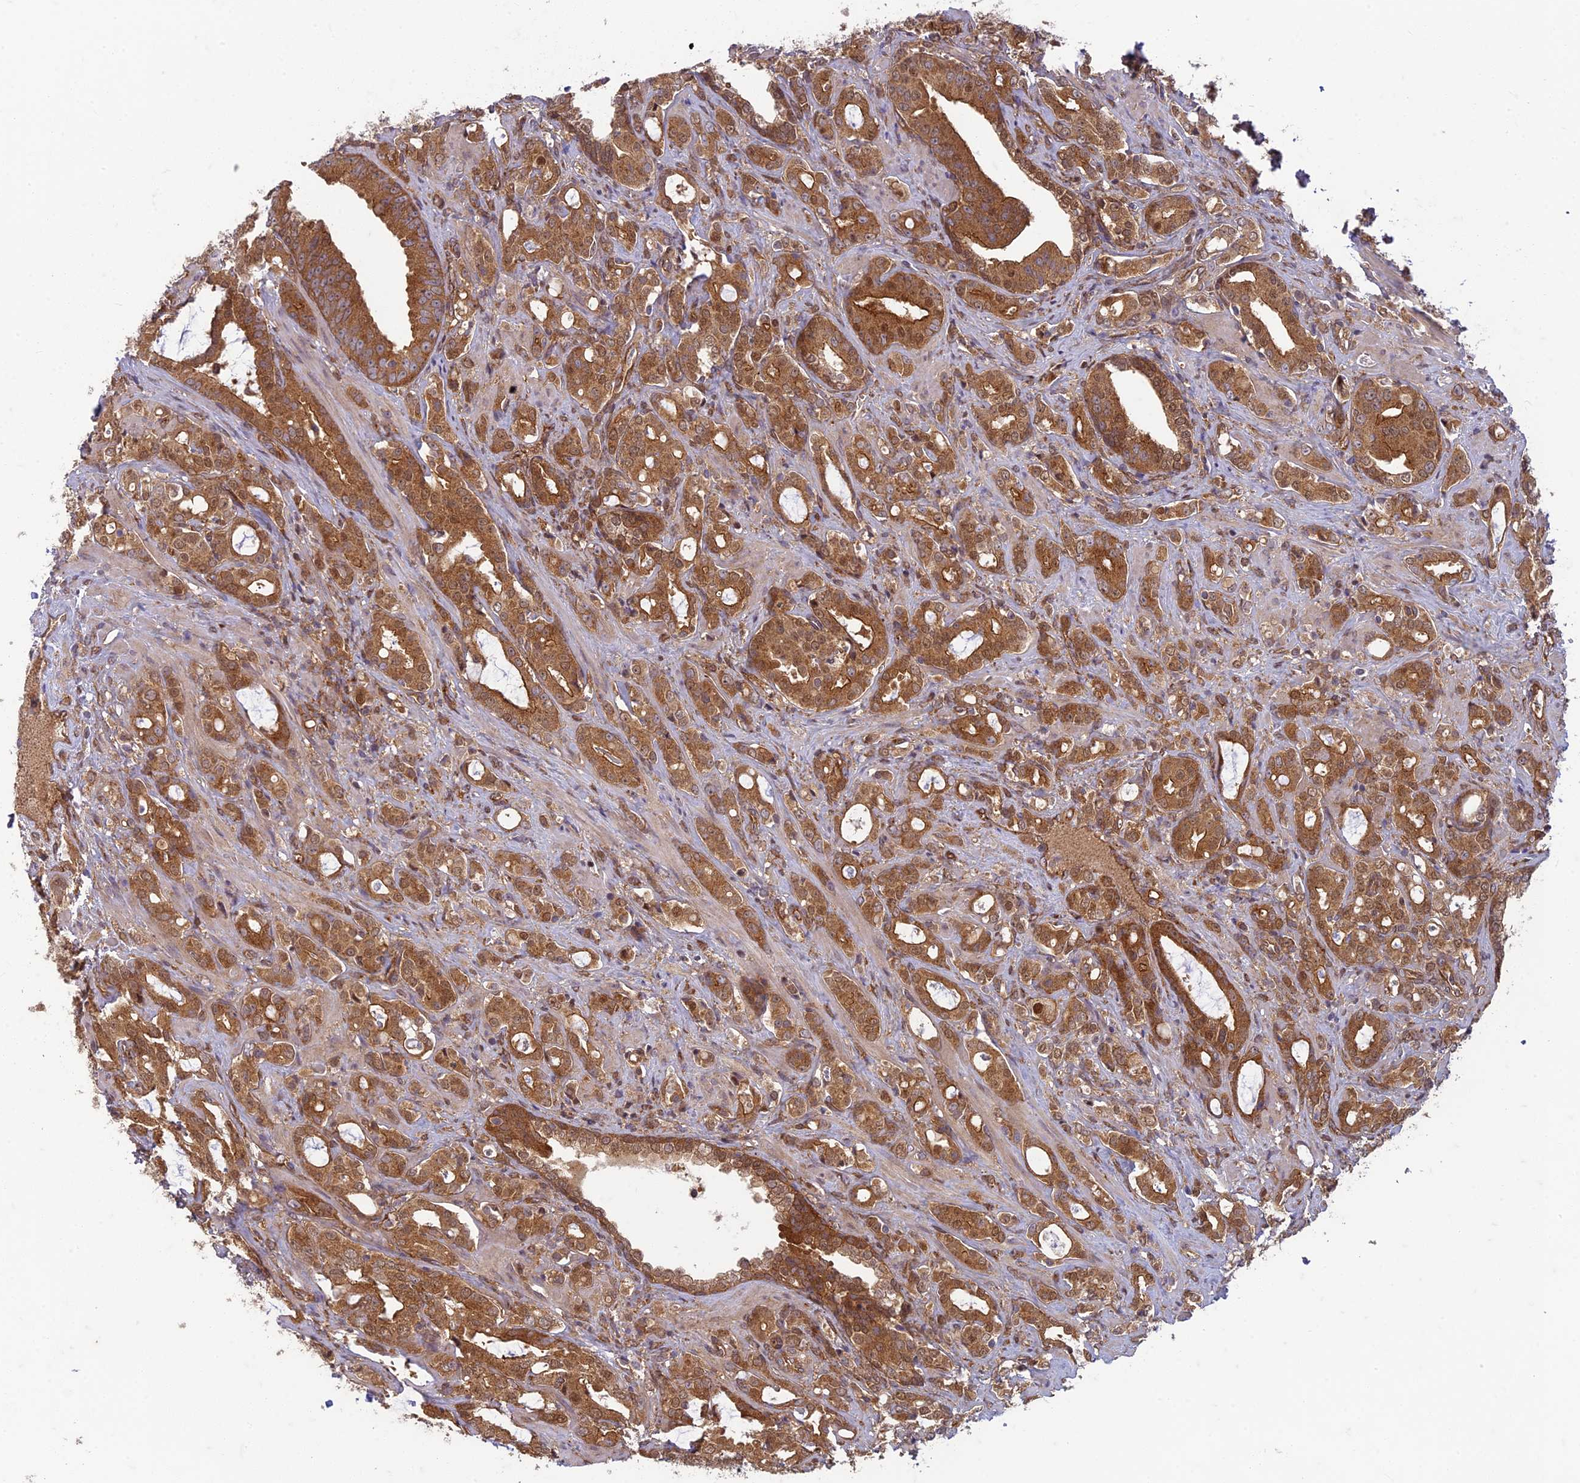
{"staining": {"intensity": "strong", "quantity": ">75%", "location": "cytoplasmic/membranous"}, "tissue": "prostate cancer", "cell_type": "Tumor cells", "image_type": "cancer", "snomed": [{"axis": "morphology", "description": "Adenocarcinoma, High grade"}, {"axis": "topography", "description": "Prostate"}], "caption": "A high-resolution photomicrograph shows IHC staining of prostate cancer, which shows strong cytoplasmic/membranous positivity in about >75% of tumor cells.", "gene": "TCF25", "patient": {"sex": "male", "age": 72}}